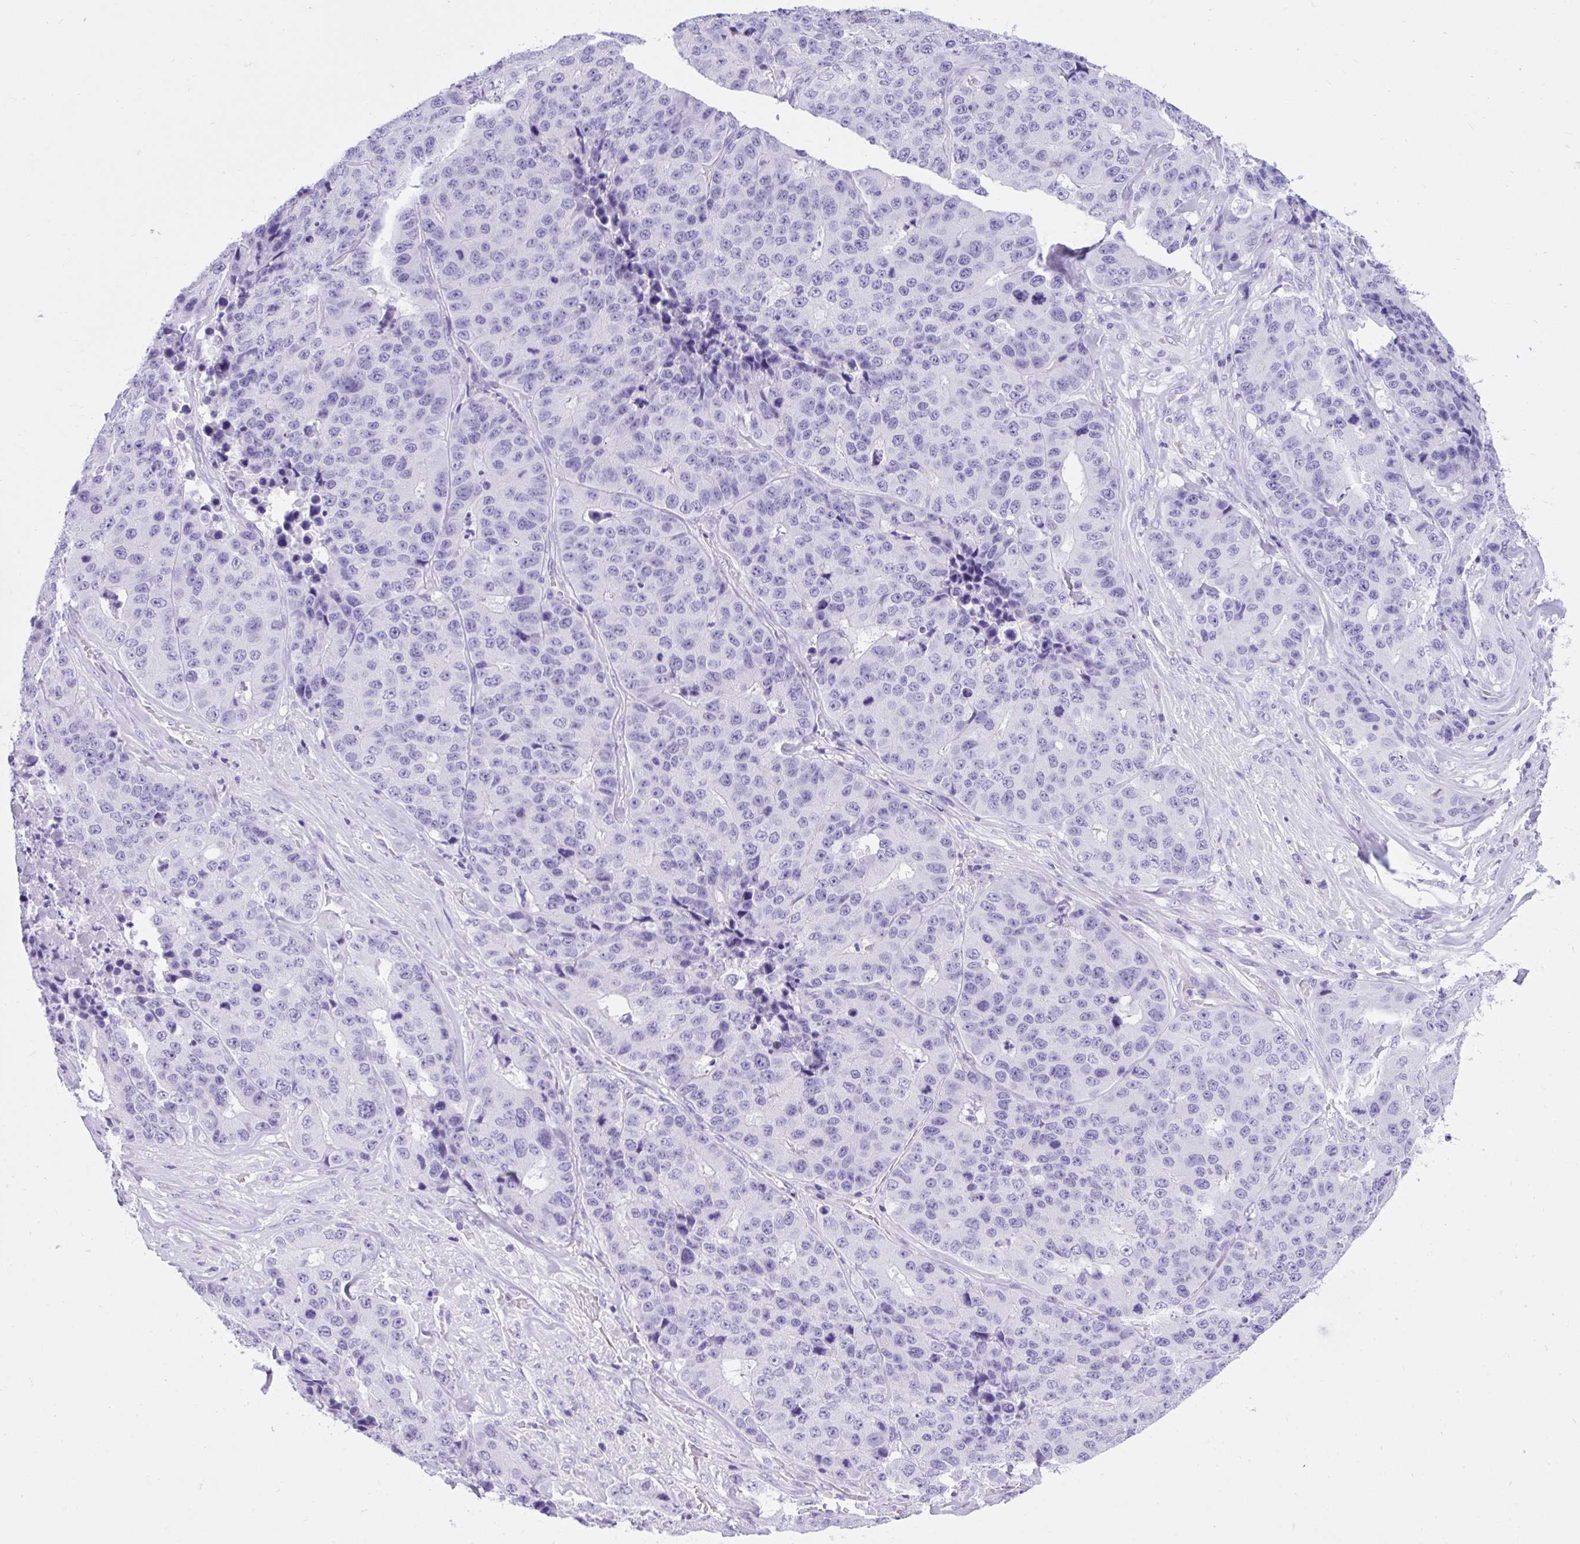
{"staining": {"intensity": "negative", "quantity": "none", "location": "none"}, "tissue": "stomach cancer", "cell_type": "Tumor cells", "image_type": "cancer", "snomed": [{"axis": "morphology", "description": "Adenocarcinoma, NOS"}, {"axis": "topography", "description": "Stomach"}], "caption": "IHC photomicrograph of human stomach cancer (adenocarcinoma) stained for a protein (brown), which displays no staining in tumor cells. (DAB immunohistochemistry visualized using brightfield microscopy, high magnification).", "gene": "KCNN4", "patient": {"sex": "male", "age": 71}}